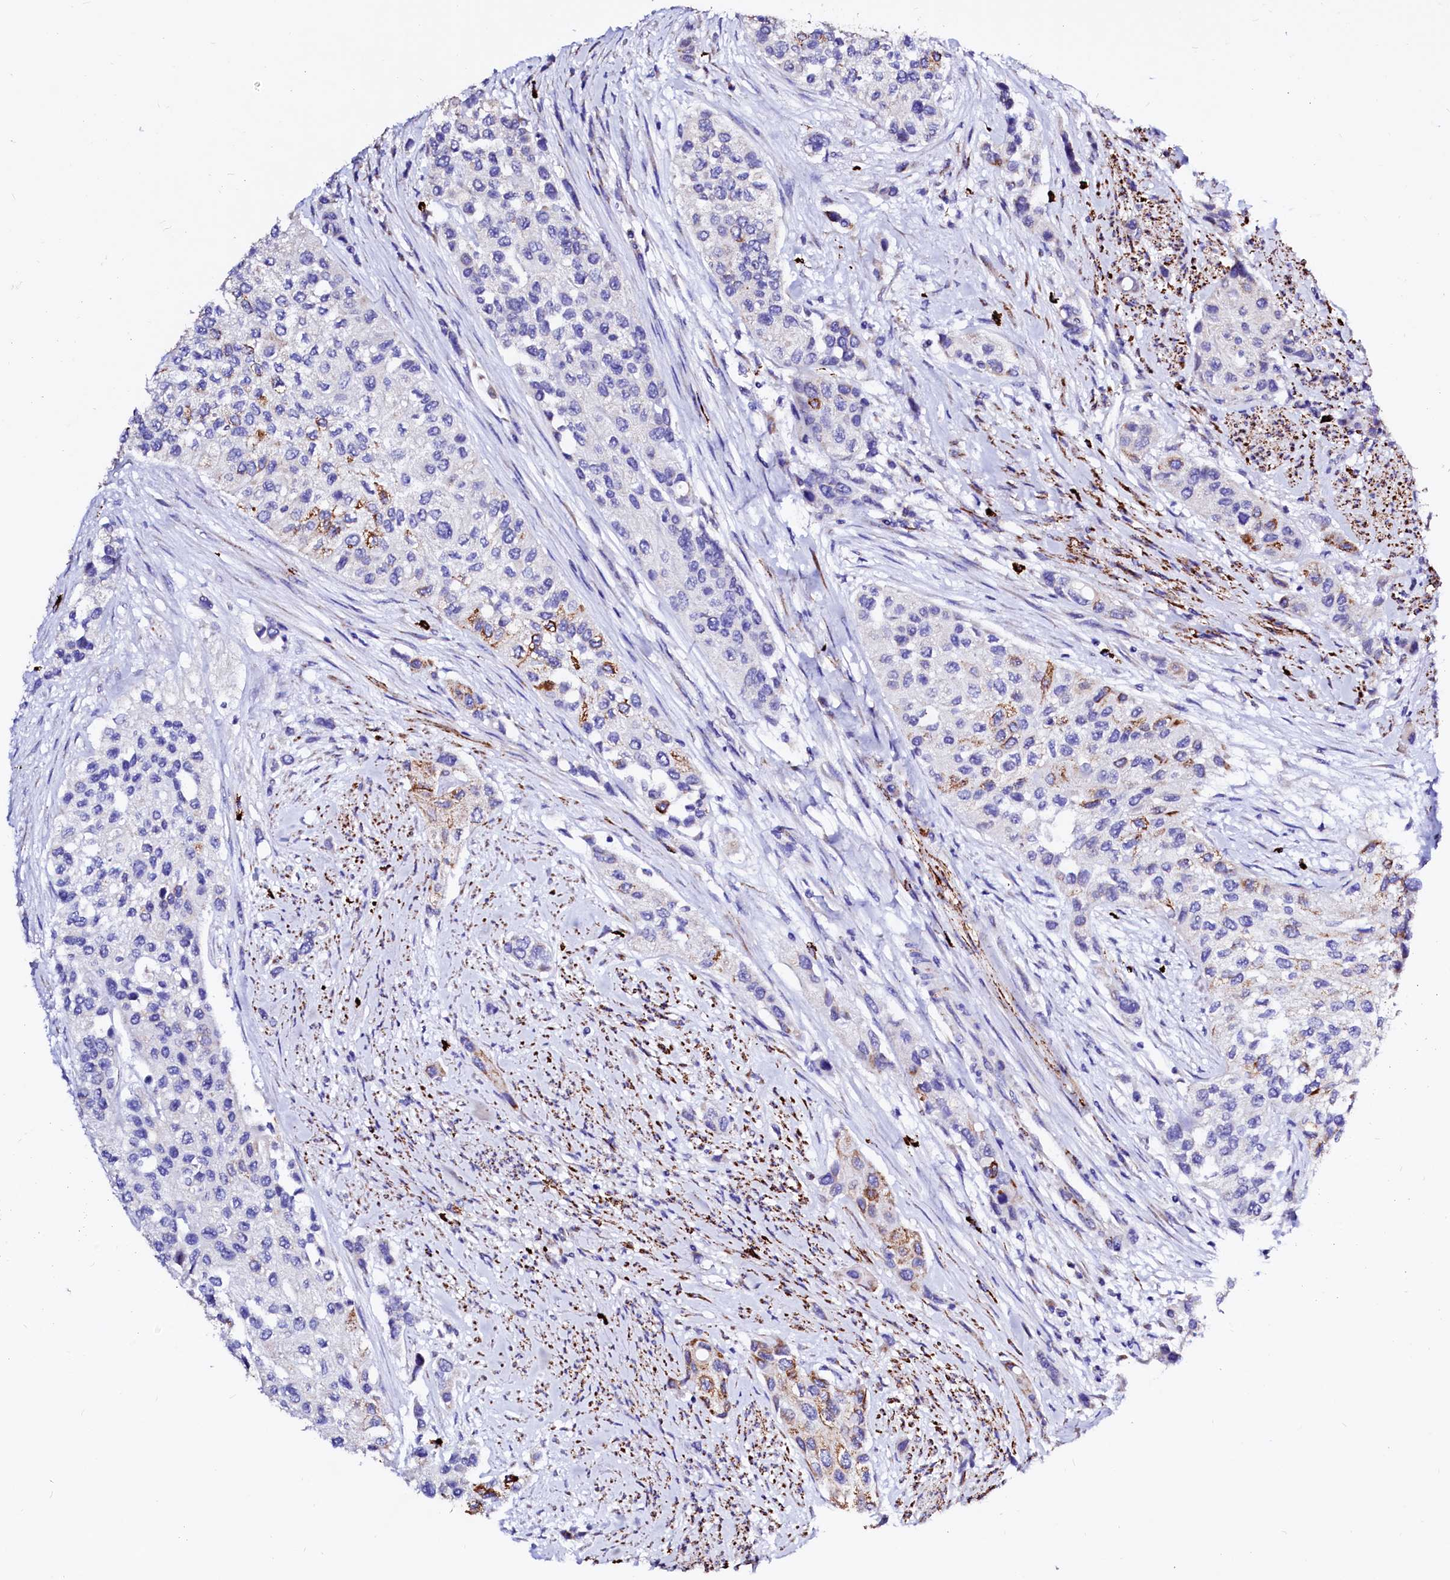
{"staining": {"intensity": "strong", "quantity": "<25%", "location": "cytoplasmic/membranous"}, "tissue": "urothelial cancer", "cell_type": "Tumor cells", "image_type": "cancer", "snomed": [{"axis": "morphology", "description": "Normal tissue, NOS"}, {"axis": "morphology", "description": "Urothelial carcinoma, High grade"}, {"axis": "topography", "description": "Vascular tissue"}, {"axis": "topography", "description": "Urinary bladder"}], "caption": "A histopathology image of urothelial cancer stained for a protein demonstrates strong cytoplasmic/membranous brown staining in tumor cells.", "gene": "MAOB", "patient": {"sex": "female", "age": 56}}